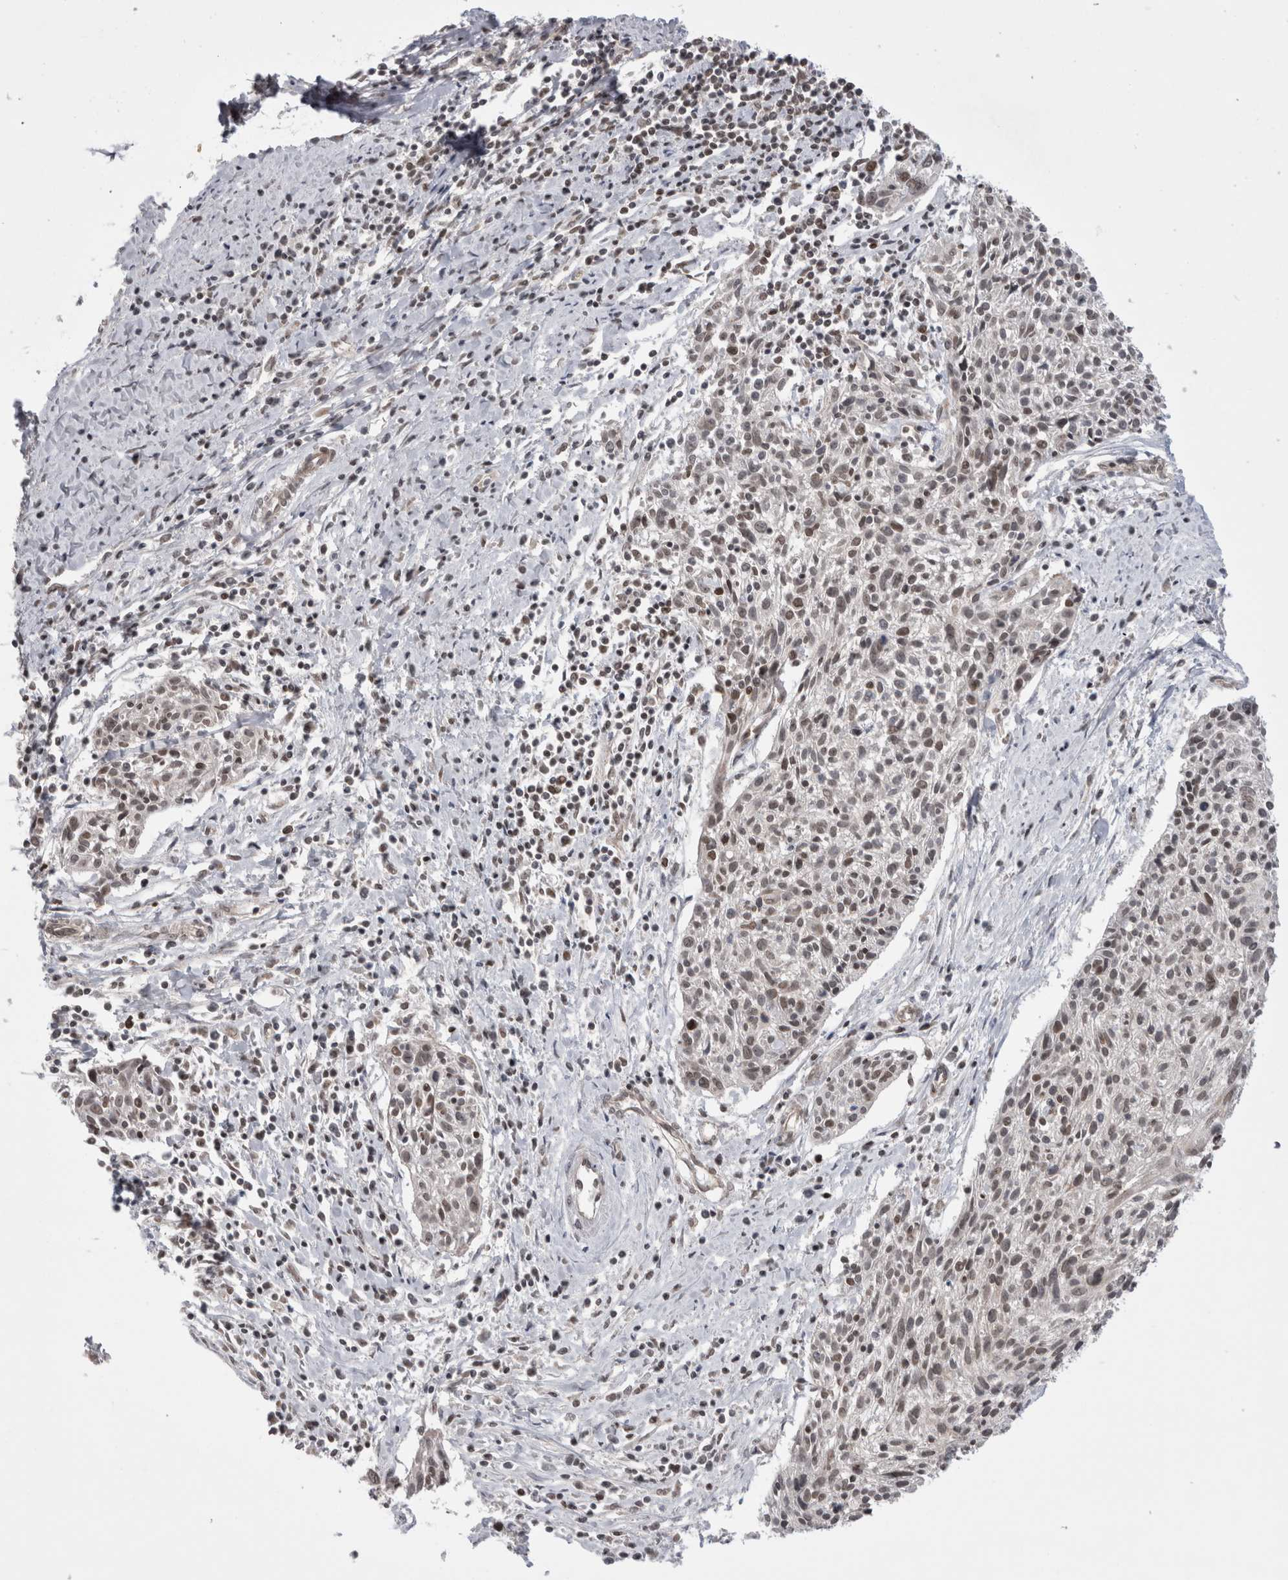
{"staining": {"intensity": "weak", "quantity": ">75%", "location": "nuclear"}, "tissue": "cervical cancer", "cell_type": "Tumor cells", "image_type": "cancer", "snomed": [{"axis": "morphology", "description": "Squamous cell carcinoma, NOS"}, {"axis": "topography", "description": "Cervix"}], "caption": "Weak nuclear positivity for a protein is seen in approximately >75% of tumor cells of squamous cell carcinoma (cervical) using immunohistochemistry.", "gene": "ZNF341", "patient": {"sex": "female", "age": 51}}